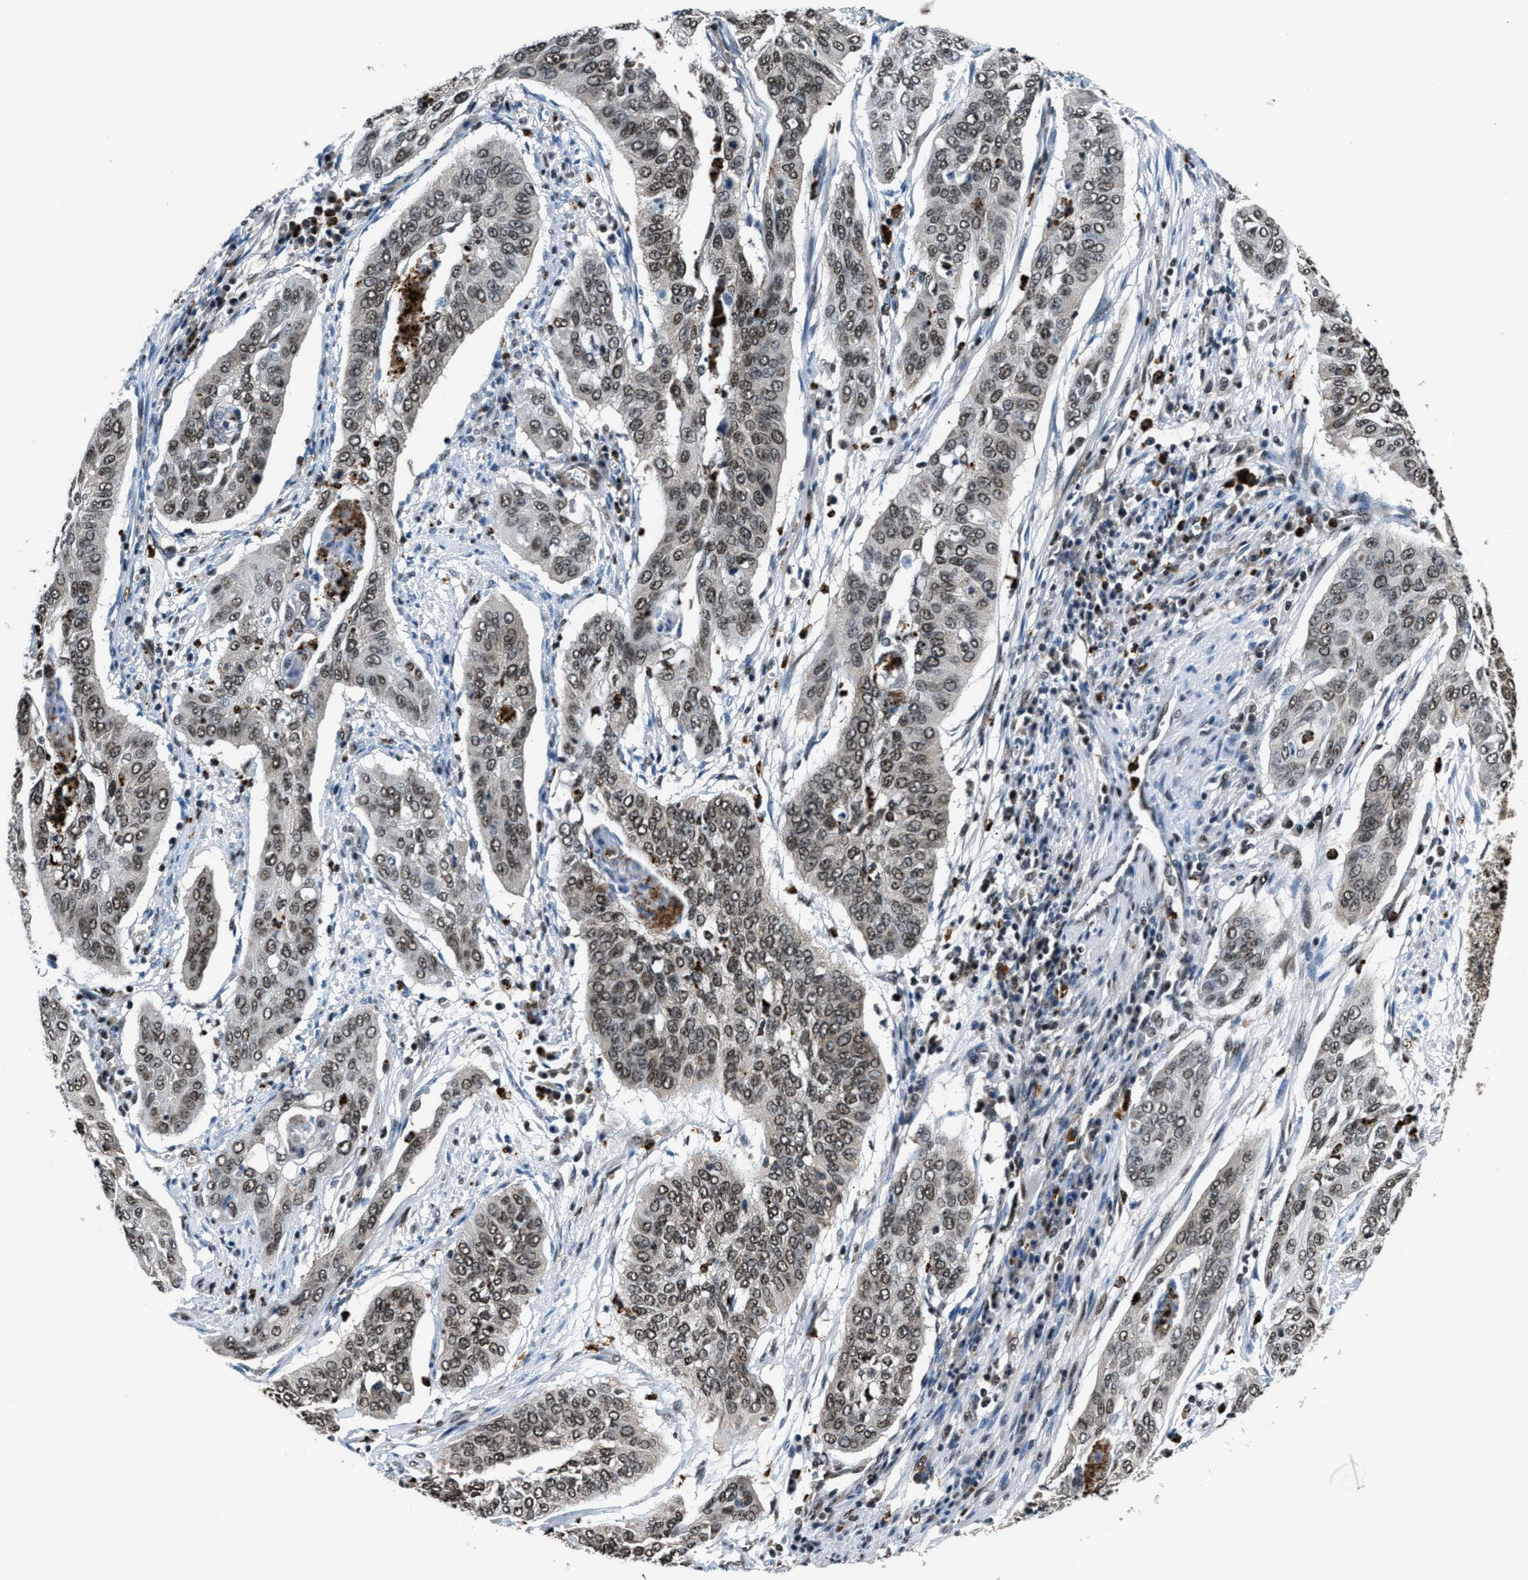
{"staining": {"intensity": "weak", "quantity": ">75%", "location": "nuclear"}, "tissue": "cervical cancer", "cell_type": "Tumor cells", "image_type": "cancer", "snomed": [{"axis": "morphology", "description": "Squamous cell carcinoma, NOS"}, {"axis": "topography", "description": "Cervix"}], "caption": "Cervical cancer (squamous cell carcinoma) stained with DAB (3,3'-diaminobenzidine) immunohistochemistry (IHC) displays low levels of weak nuclear expression in approximately >75% of tumor cells.", "gene": "CCNDBP1", "patient": {"sex": "female", "age": 39}}